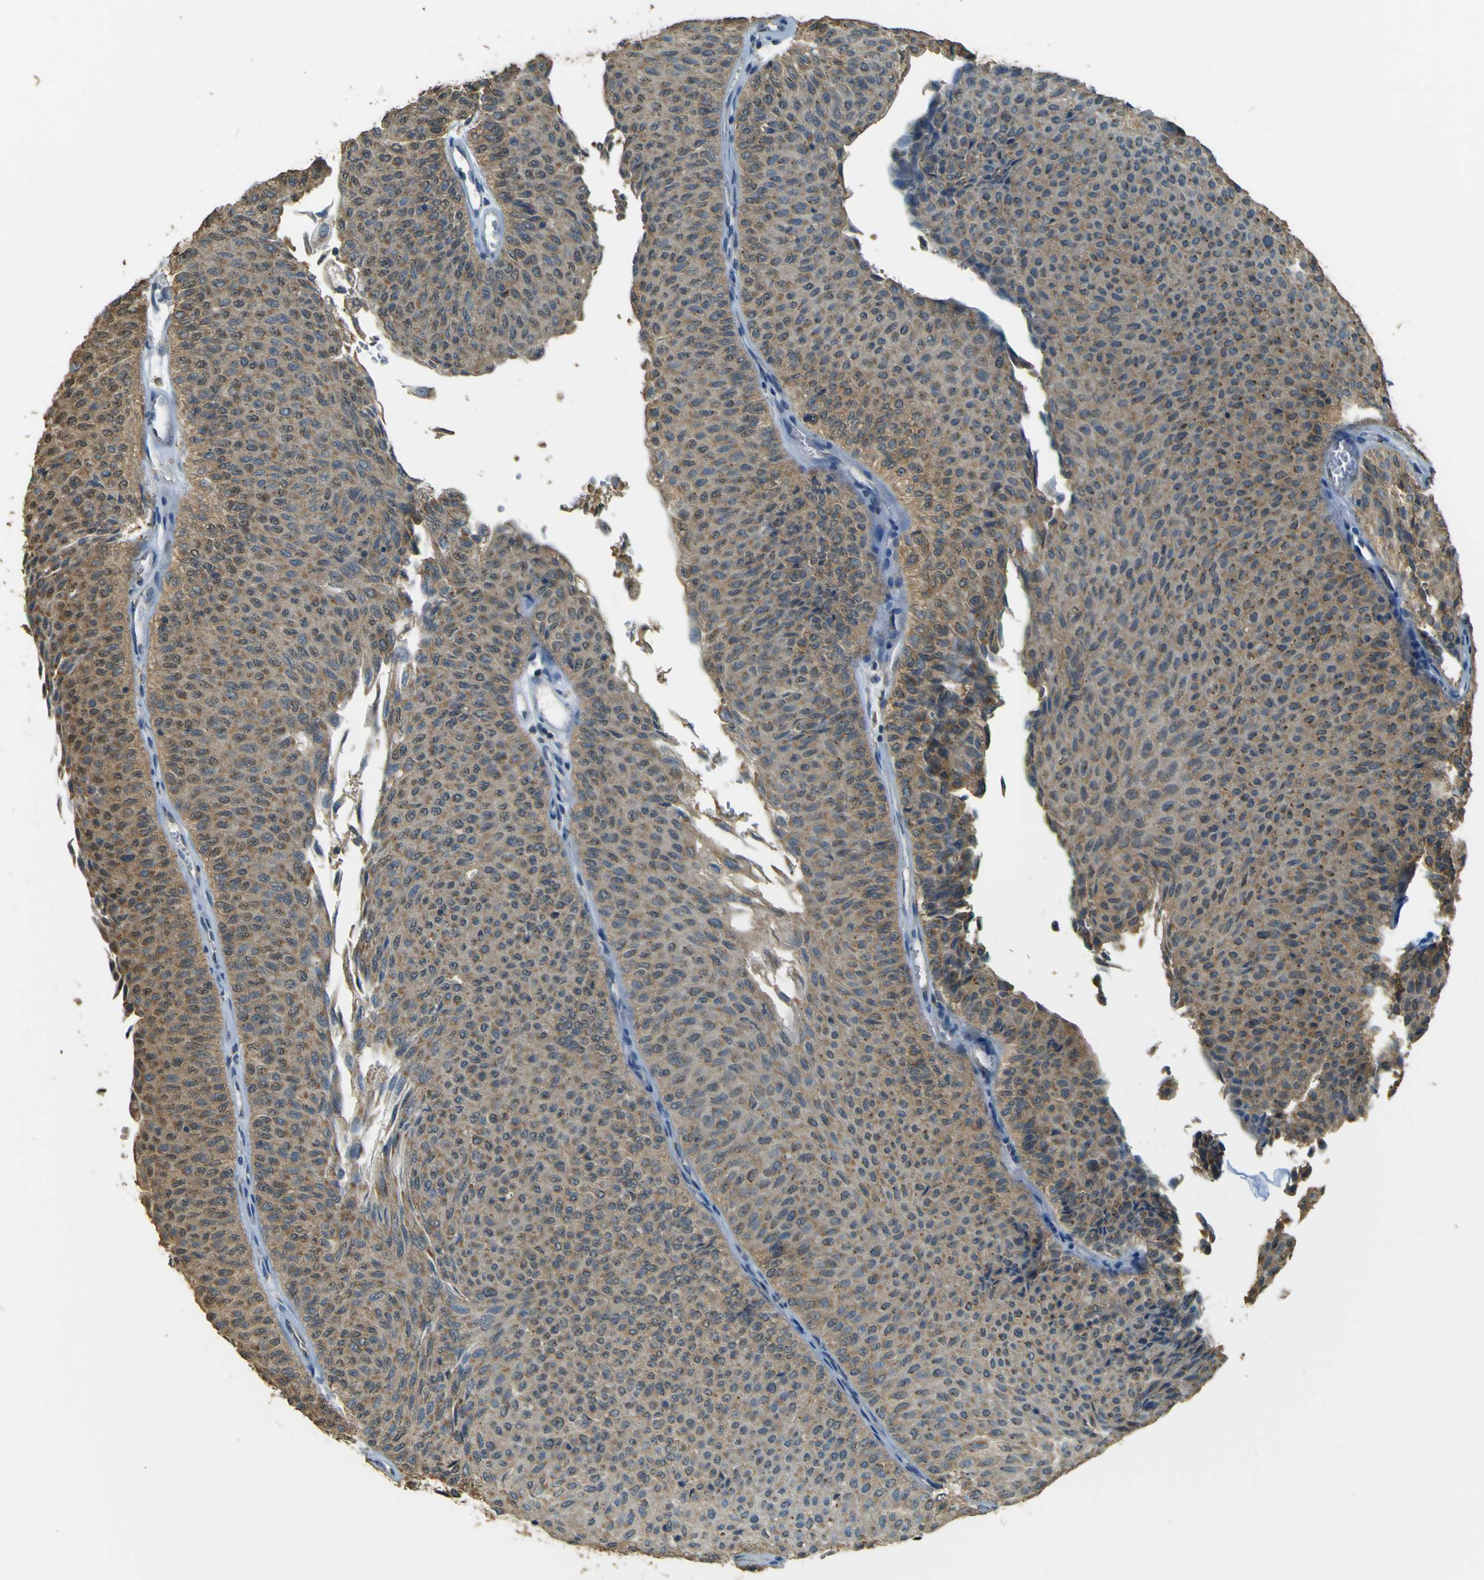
{"staining": {"intensity": "moderate", "quantity": ">75%", "location": "cytoplasmic/membranous"}, "tissue": "urothelial cancer", "cell_type": "Tumor cells", "image_type": "cancer", "snomed": [{"axis": "morphology", "description": "Urothelial carcinoma, Low grade"}, {"axis": "topography", "description": "Urinary bladder"}], "caption": "Immunohistochemistry photomicrograph of urothelial cancer stained for a protein (brown), which demonstrates medium levels of moderate cytoplasmic/membranous staining in approximately >75% of tumor cells.", "gene": "GOLGA1", "patient": {"sex": "male", "age": 78}}